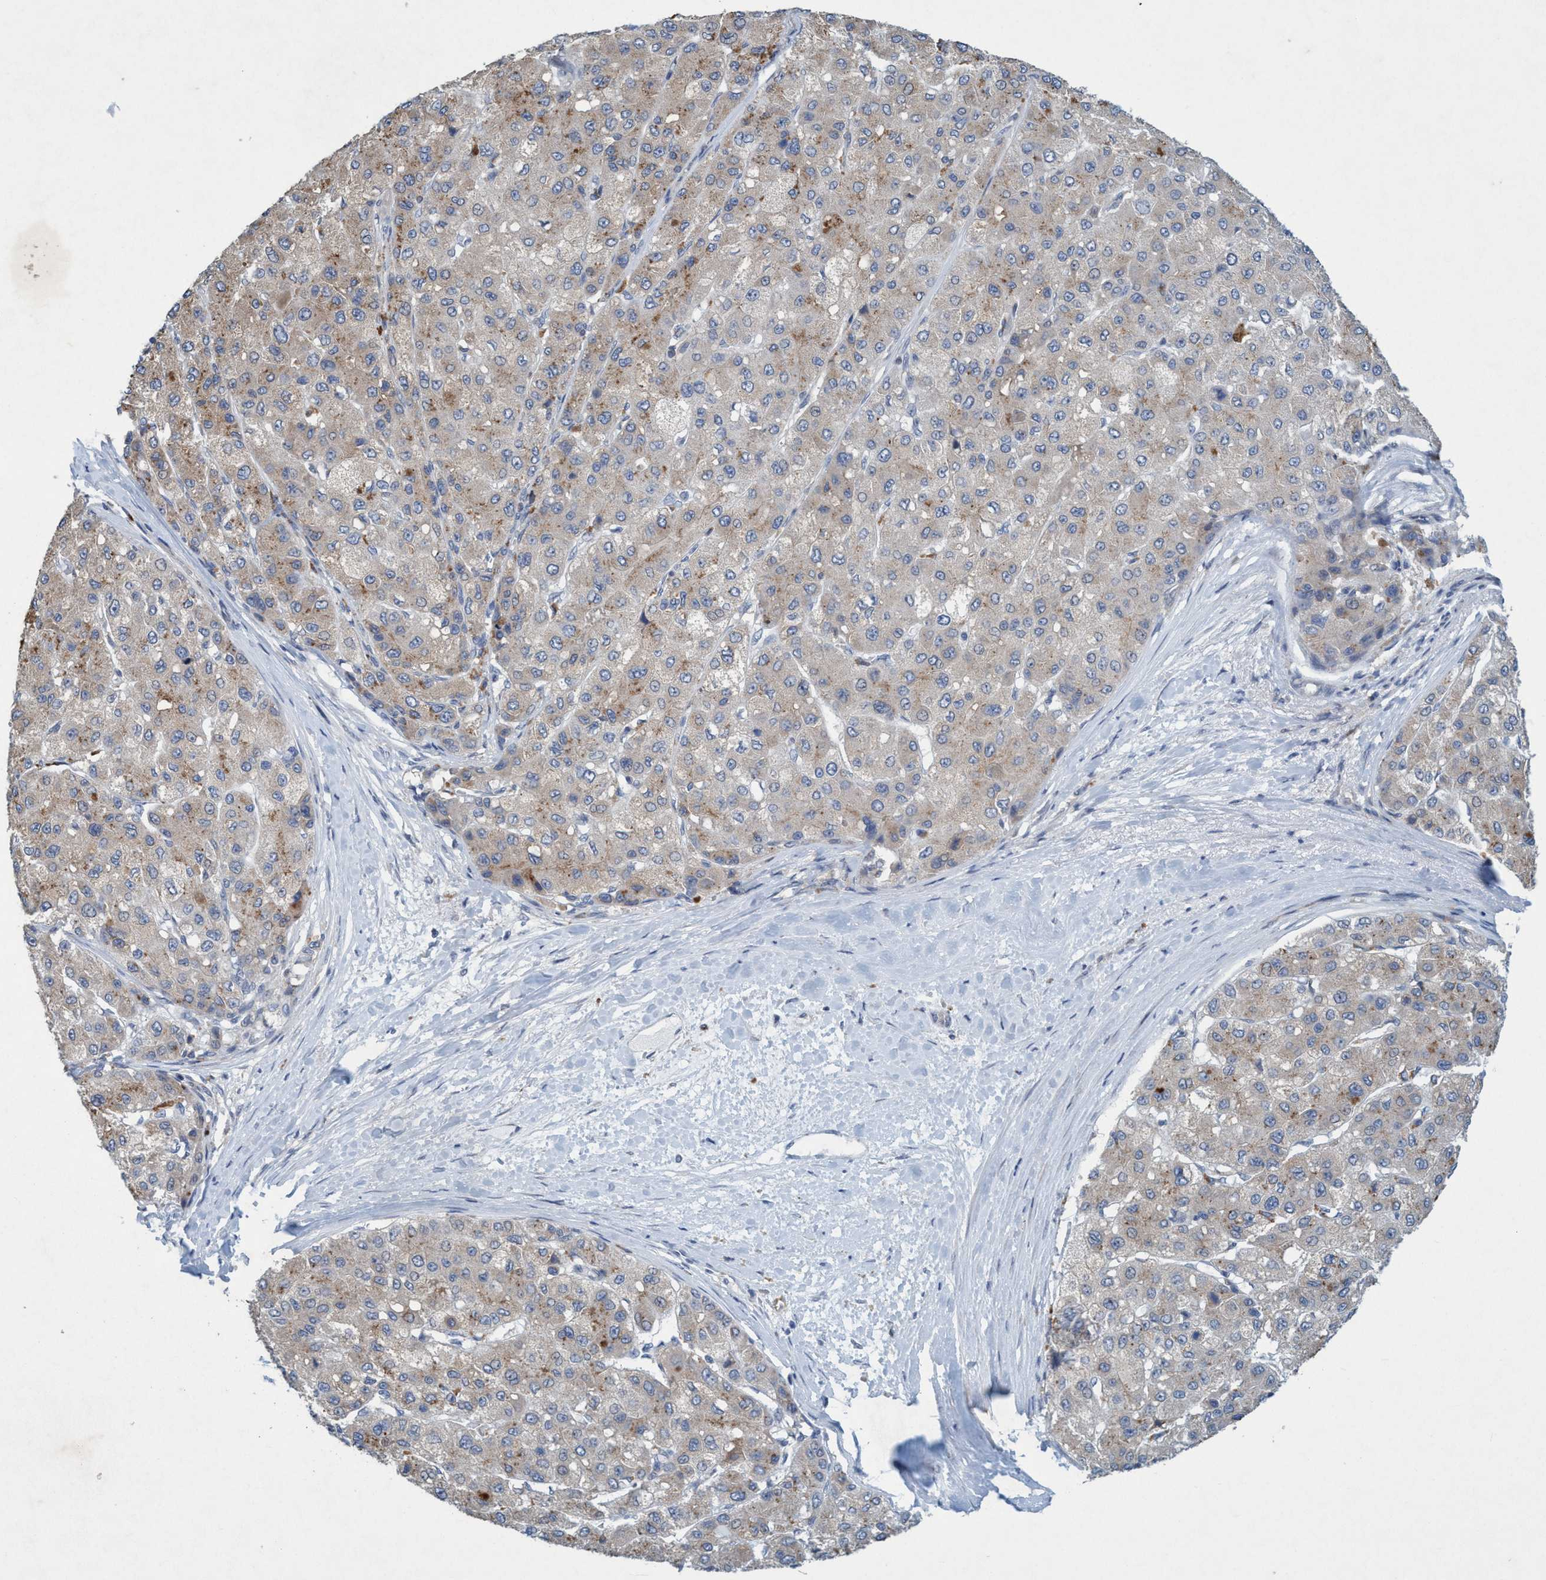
{"staining": {"intensity": "weak", "quantity": "25%-75%", "location": "cytoplasmic/membranous"}, "tissue": "liver cancer", "cell_type": "Tumor cells", "image_type": "cancer", "snomed": [{"axis": "morphology", "description": "Carcinoma, Hepatocellular, NOS"}, {"axis": "topography", "description": "Liver"}], "caption": "Human liver cancer (hepatocellular carcinoma) stained with a protein marker shows weak staining in tumor cells.", "gene": "RNF208", "patient": {"sex": "male", "age": 80}}